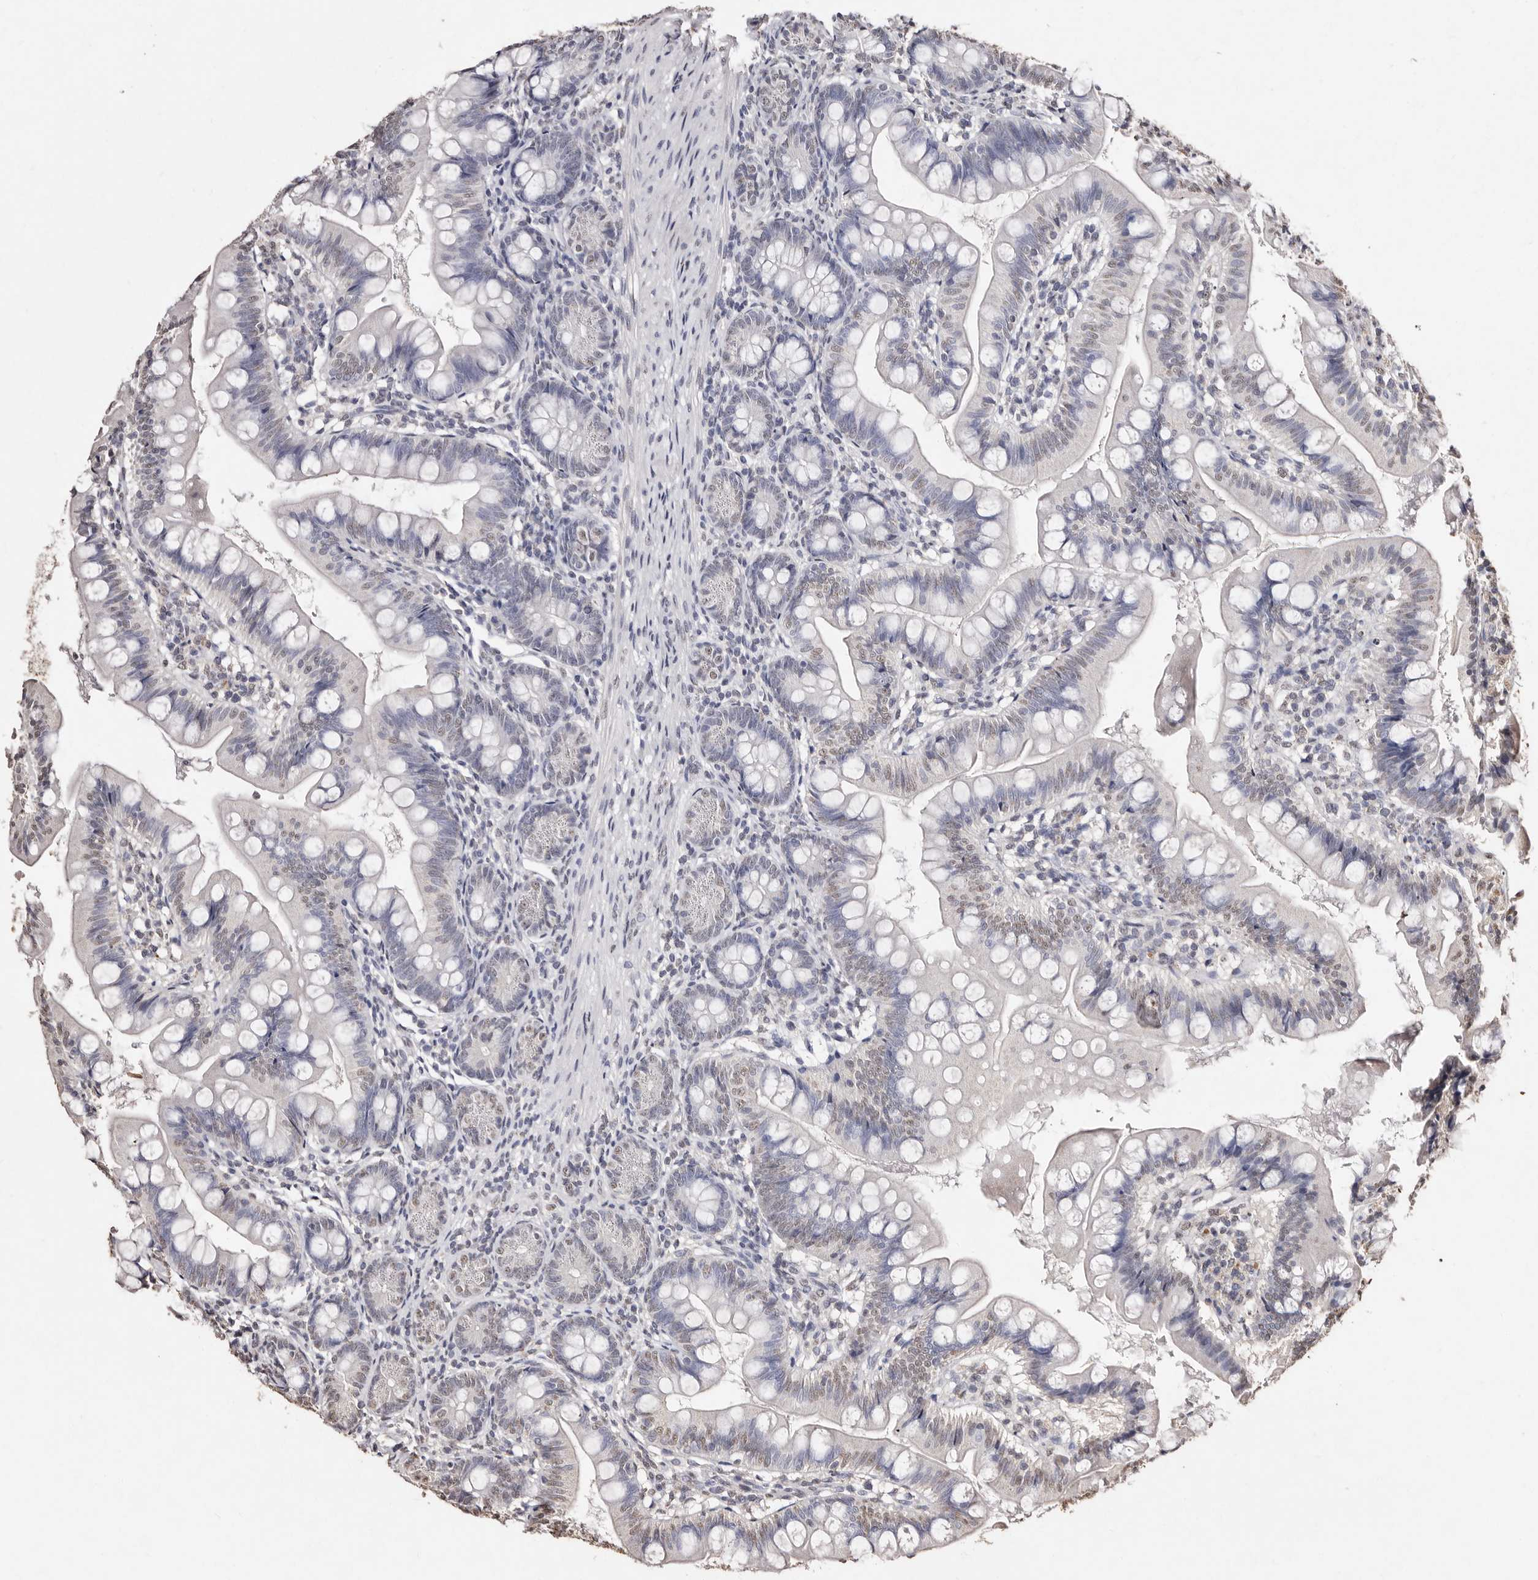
{"staining": {"intensity": "weak", "quantity": "<25%", "location": "nuclear"}, "tissue": "small intestine", "cell_type": "Glandular cells", "image_type": "normal", "snomed": [{"axis": "morphology", "description": "Normal tissue, NOS"}, {"axis": "topography", "description": "Small intestine"}], "caption": "Immunohistochemical staining of normal small intestine shows no significant staining in glandular cells. Brightfield microscopy of immunohistochemistry stained with DAB (brown) and hematoxylin (blue), captured at high magnification.", "gene": "ERBB4", "patient": {"sex": "male", "age": 7}}